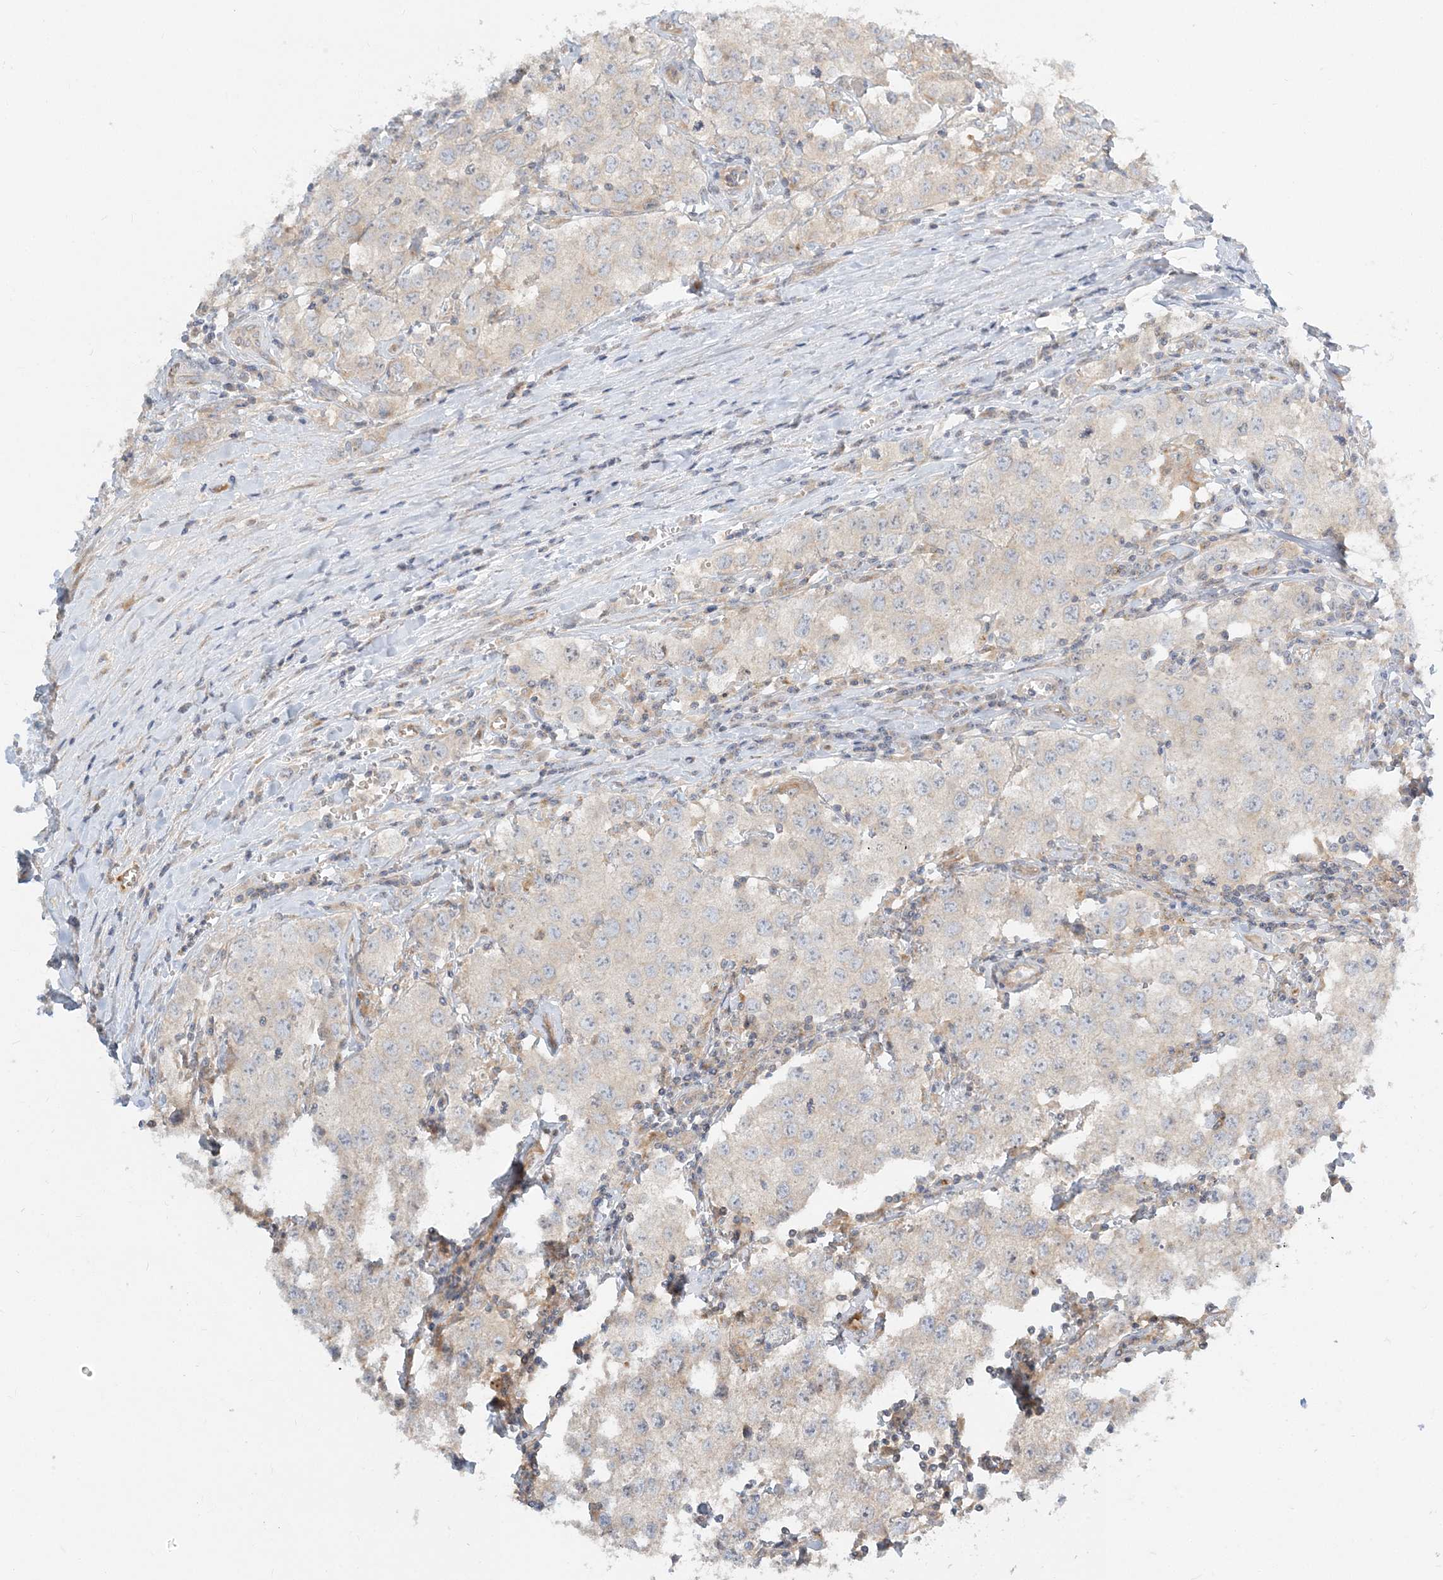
{"staining": {"intensity": "weak", "quantity": "<25%", "location": "cytoplasmic/membranous"}, "tissue": "testis cancer", "cell_type": "Tumor cells", "image_type": "cancer", "snomed": [{"axis": "morphology", "description": "Seminoma, NOS"}, {"axis": "morphology", "description": "Carcinoma, Embryonal, NOS"}, {"axis": "topography", "description": "Testis"}], "caption": "Image shows no protein staining in tumor cells of testis cancer (seminoma) tissue.", "gene": "AP1AR", "patient": {"sex": "male", "age": 43}}